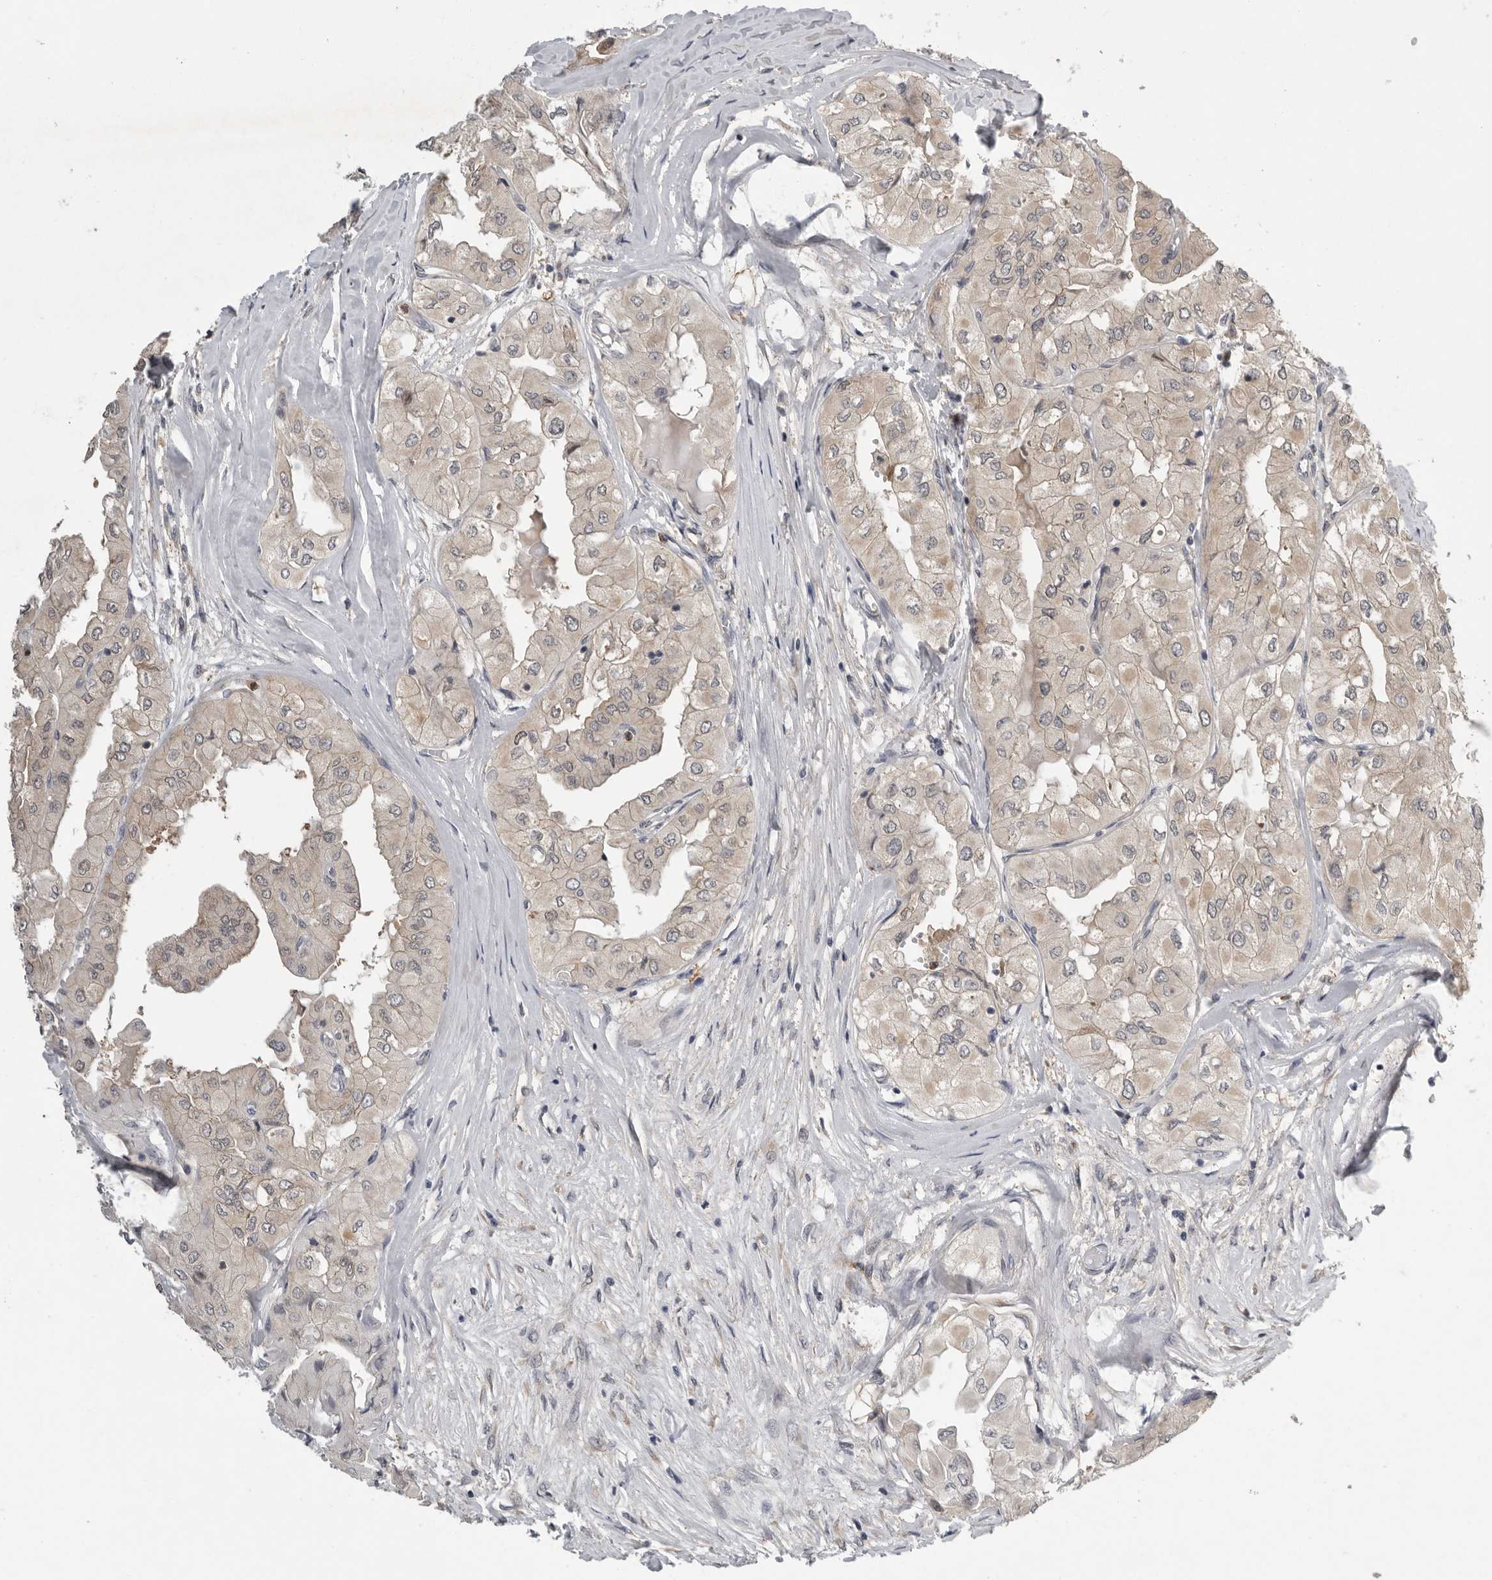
{"staining": {"intensity": "weak", "quantity": "<25%", "location": "cytoplasmic/membranous"}, "tissue": "thyroid cancer", "cell_type": "Tumor cells", "image_type": "cancer", "snomed": [{"axis": "morphology", "description": "Papillary adenocarcinoma, NOS"}, {"axis": "topography", "description": "Thyroid gland"}], "caption": "DAB (3,3'-diaminobenzidine) immunohistochemical staining of human thyroid cancer shows no significant staining in tumor cells. (Immunohistochemistry (ihc), brightfield microscopy, high magnification).", "gene": "RALGPS2", "patient": {"sex": "female", "age": 59}}